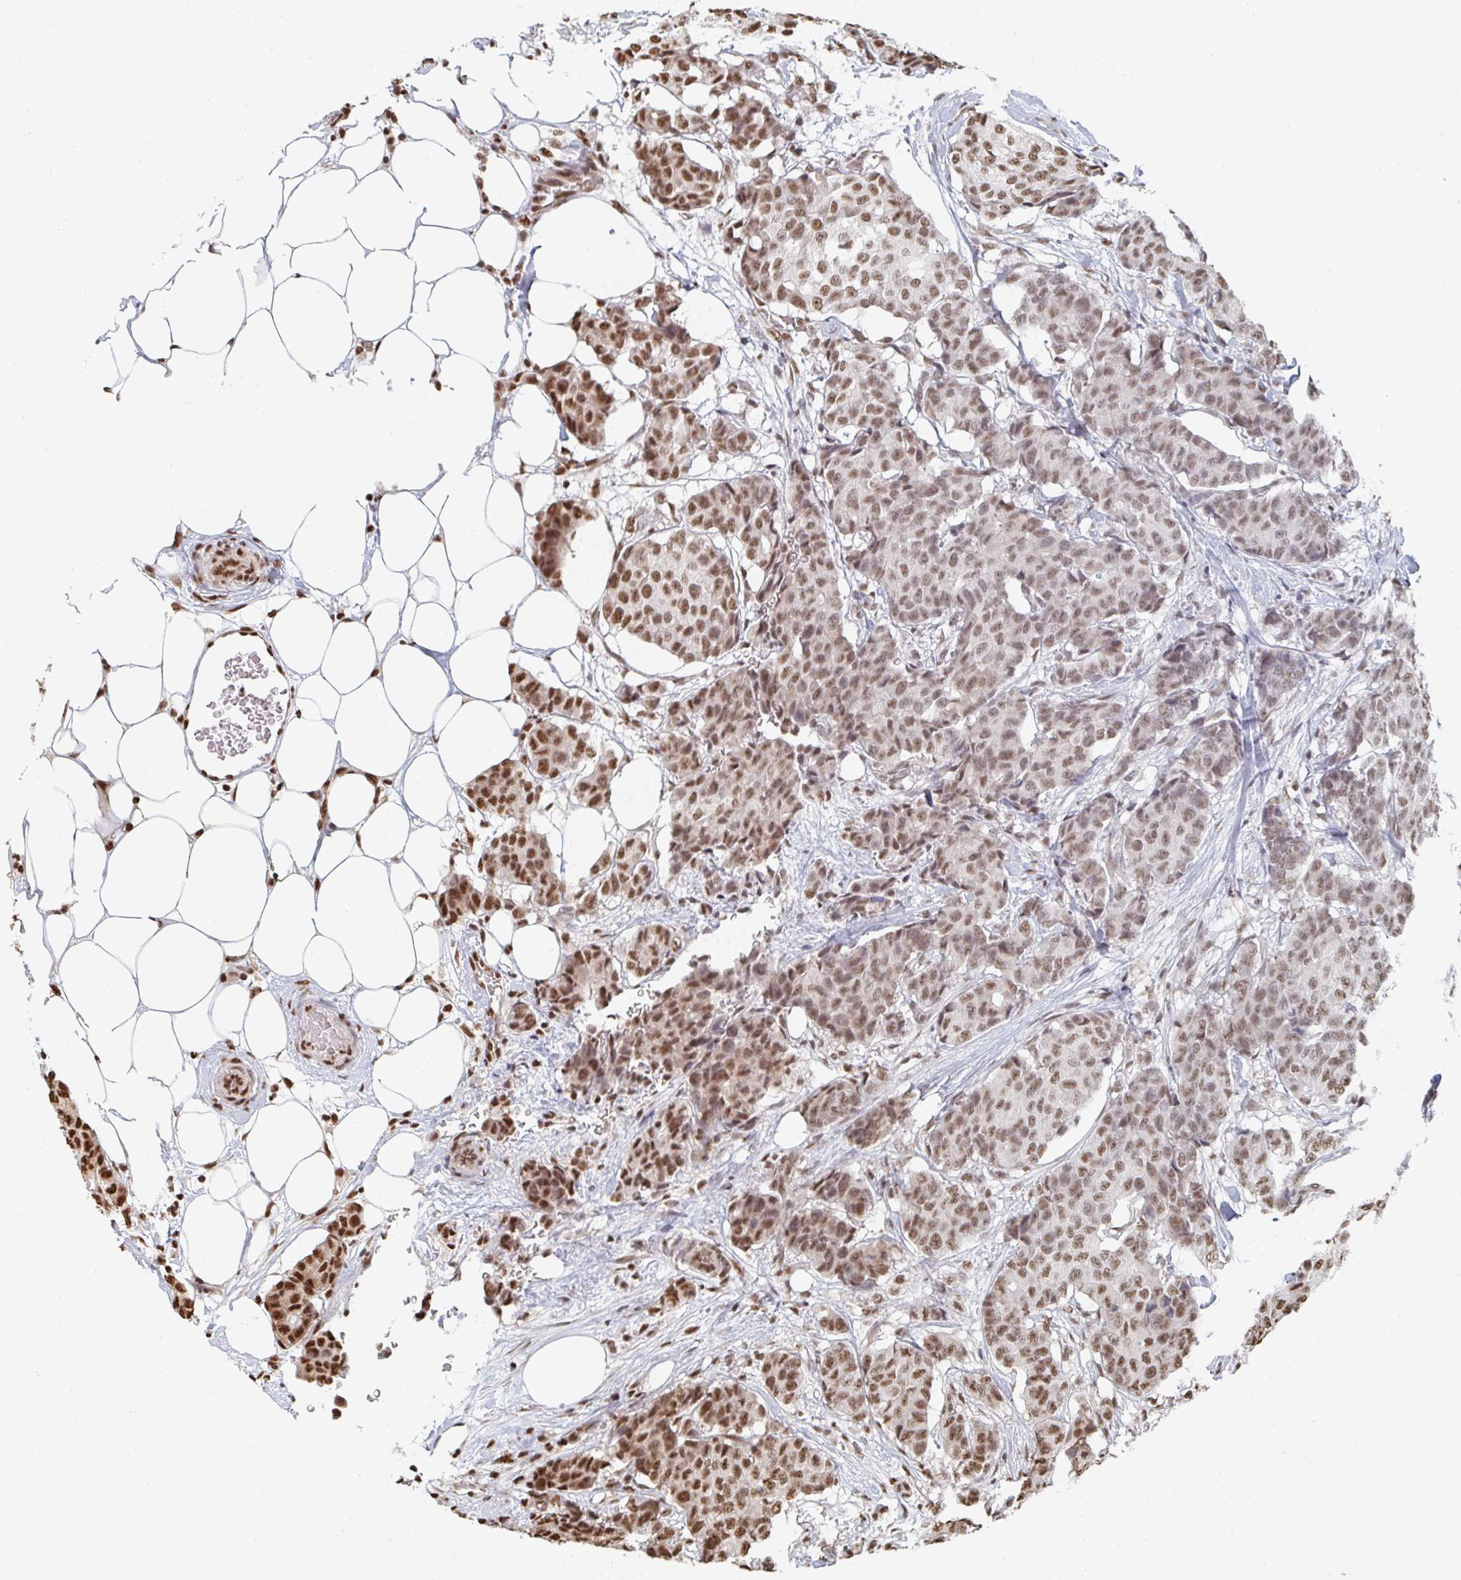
{"staining": {"intensity": "moderate", "quantity": "25%-75%", "location": "nuclear"}, "tissue": "breast cancer", "cell_type": "Tumor cells", "image_type": "cancer", "snomed": [{"axis": "morphology", "description": "Duct carcinoma"}, {"axis": "topography", "description": "Breast"}], "caption": "The histopathology image shows staining of breast cancer, revealing moderate nuclear protein staining (brown color) within tumor cells. (Stains: DAB (3,3'-diaminobenzidine) in brown, nuclei in blue, Microscopy: brightfield microscopy at high magnification).", "gene": "MBNL1", "patient": {"sex": "female", "age": 75}}